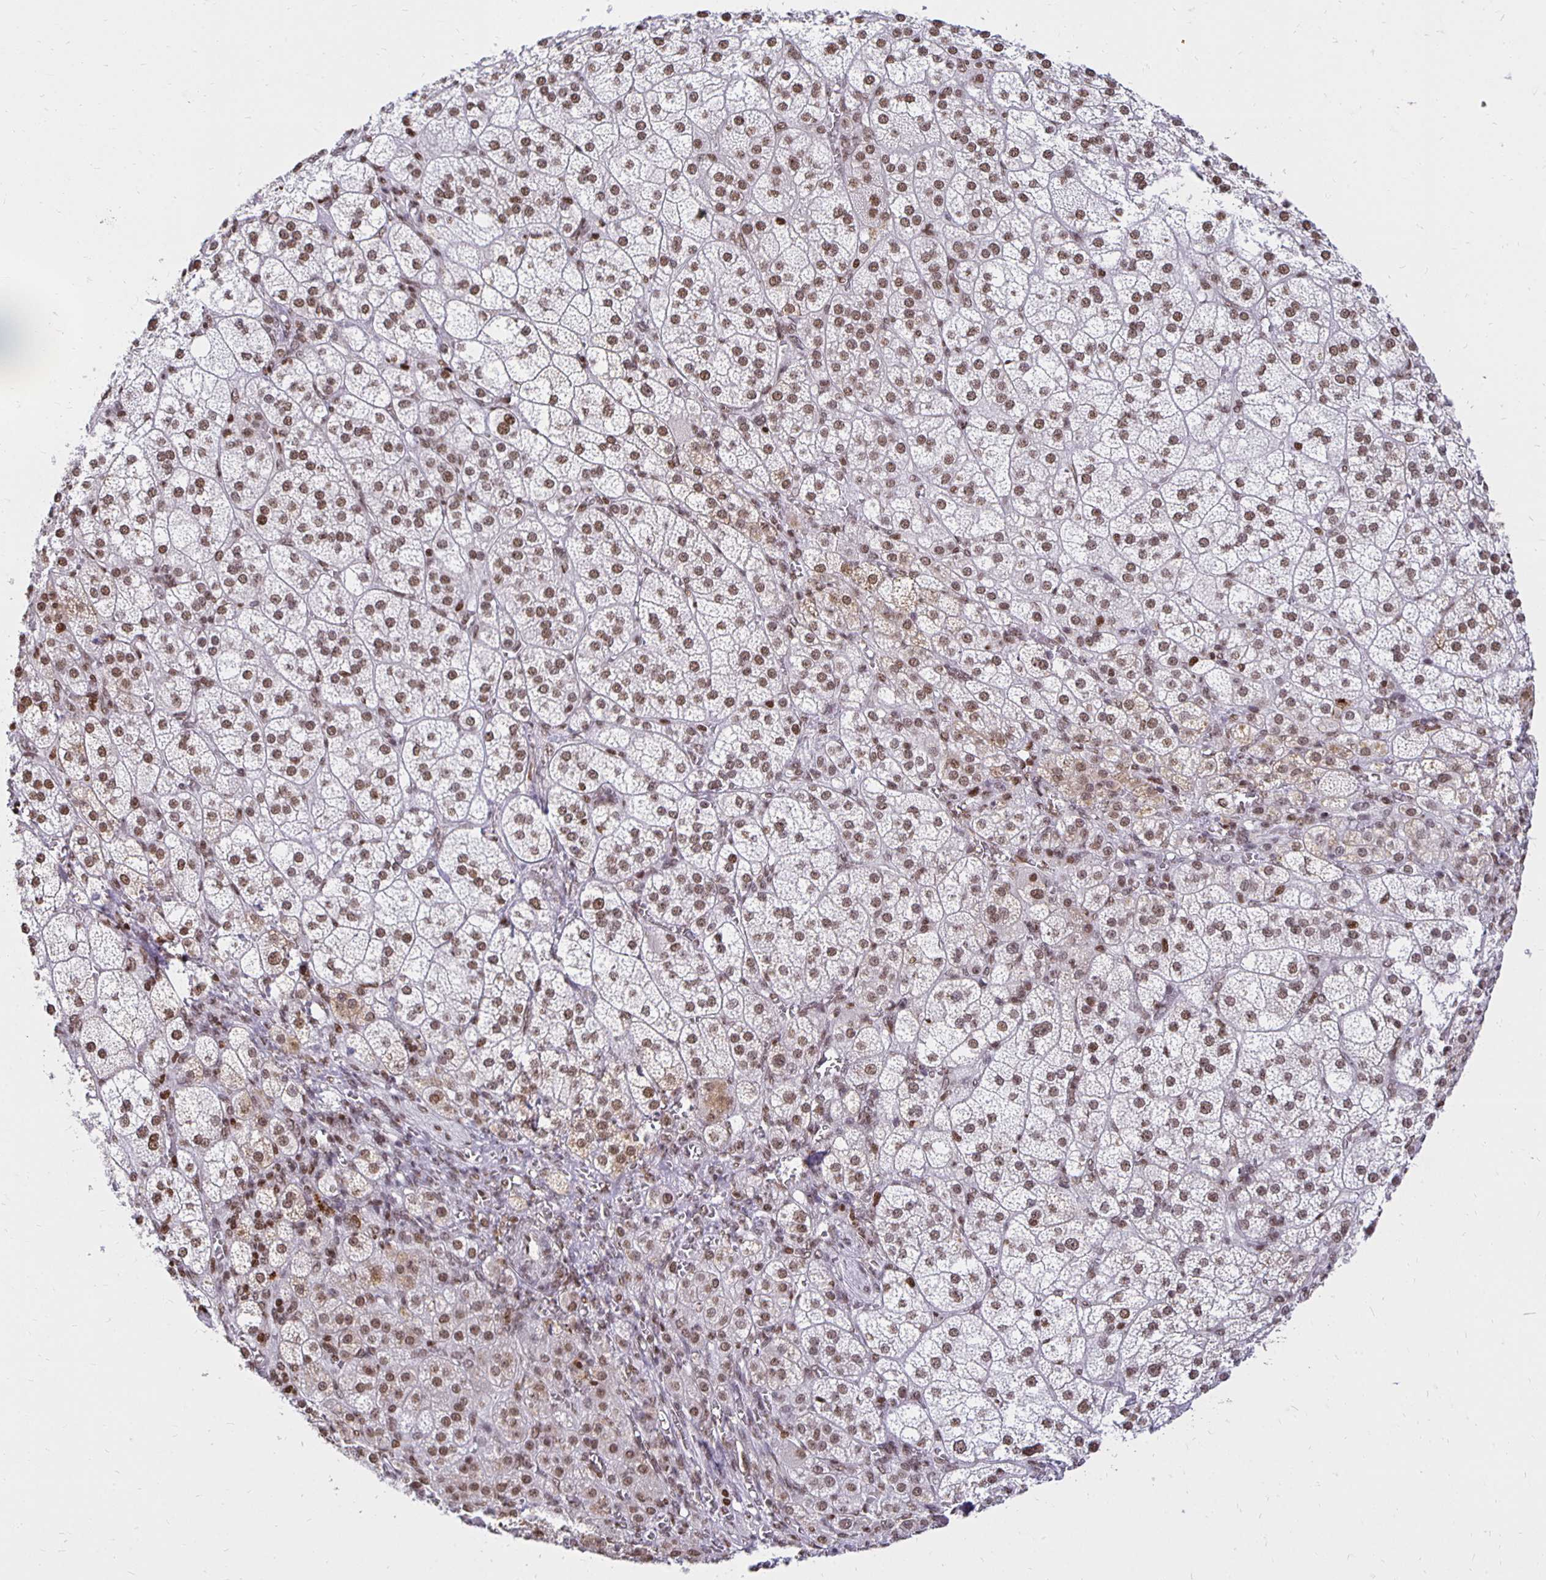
{"staining": {"intensity": "strong", "quantity": ">75%", "location": "nuclear"}, "tissue": "adrenal gland", "cell_type": "Glandular cells", "image_type": "normal", "snomed": [{"axis": "morphology", "description": "Normal tissue, NOS"}, {"axis": "topography", "description": "Adrenal gland"}], "caption": "Protein expression analysis of unremarkable adrenal gland reveals strong nuclear staining in about >75% of glandular cells.", "gene": "ZNF579", "patient": {"sex": "female", "age": 60}}